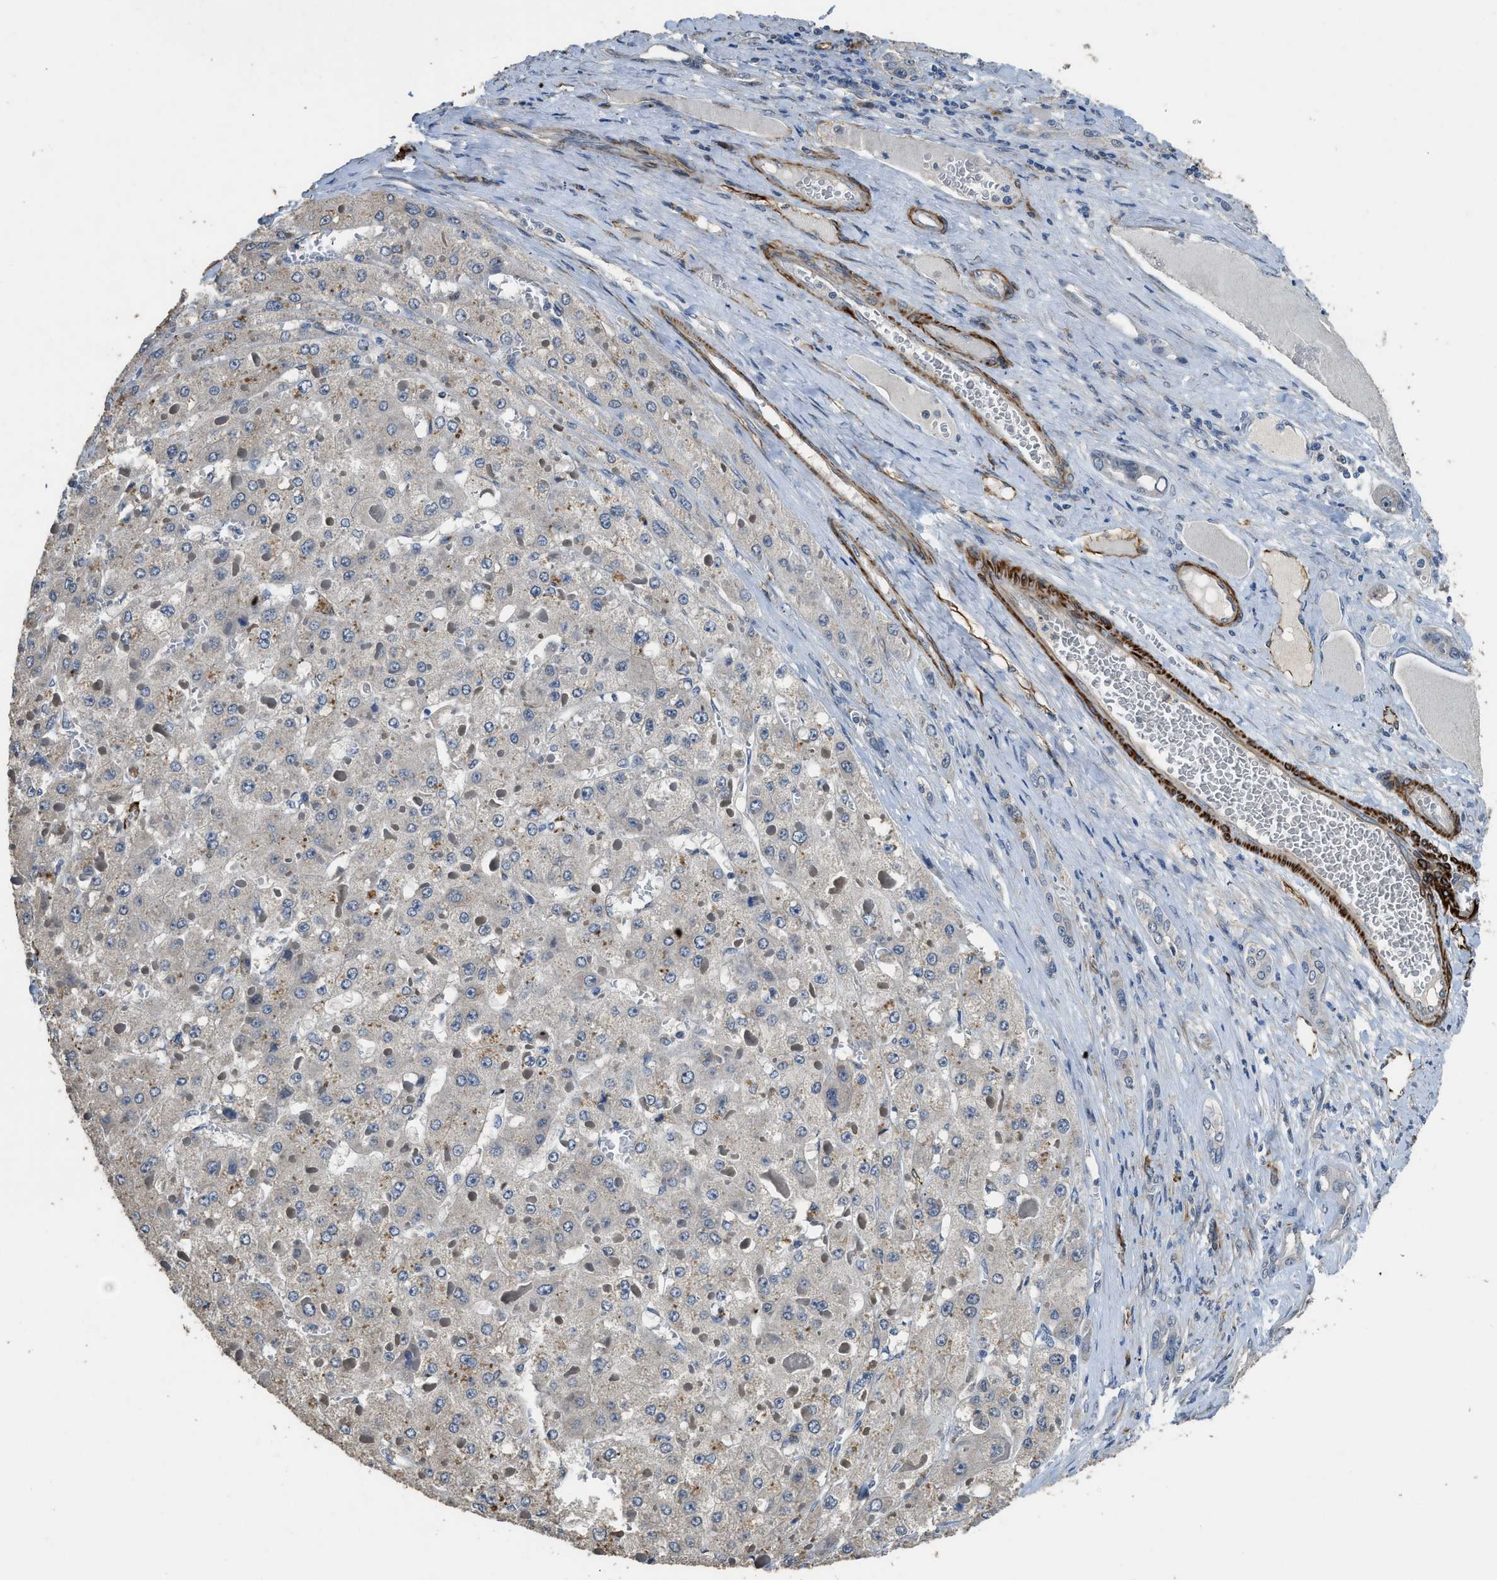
{"staining": {"intensity": "negative", "quantity": "none", "location": "none"}, "tissue": "liver cancer", "cell_type": "Tumor cells", "image_type": "cancer", "snomed": [{"axis": "morphology", "description": "Carcinoma, Hepatocellular, NOS"}, {"axis": "topography", "description": "Liver"}], "caption": "Liver cancer (hepatocellular carcinoma) was stained to show a protein in brown. There is no significant positivity in tumor cells.", "gene": "SYNM", "patient": {"sex": "female", "age": 73}}